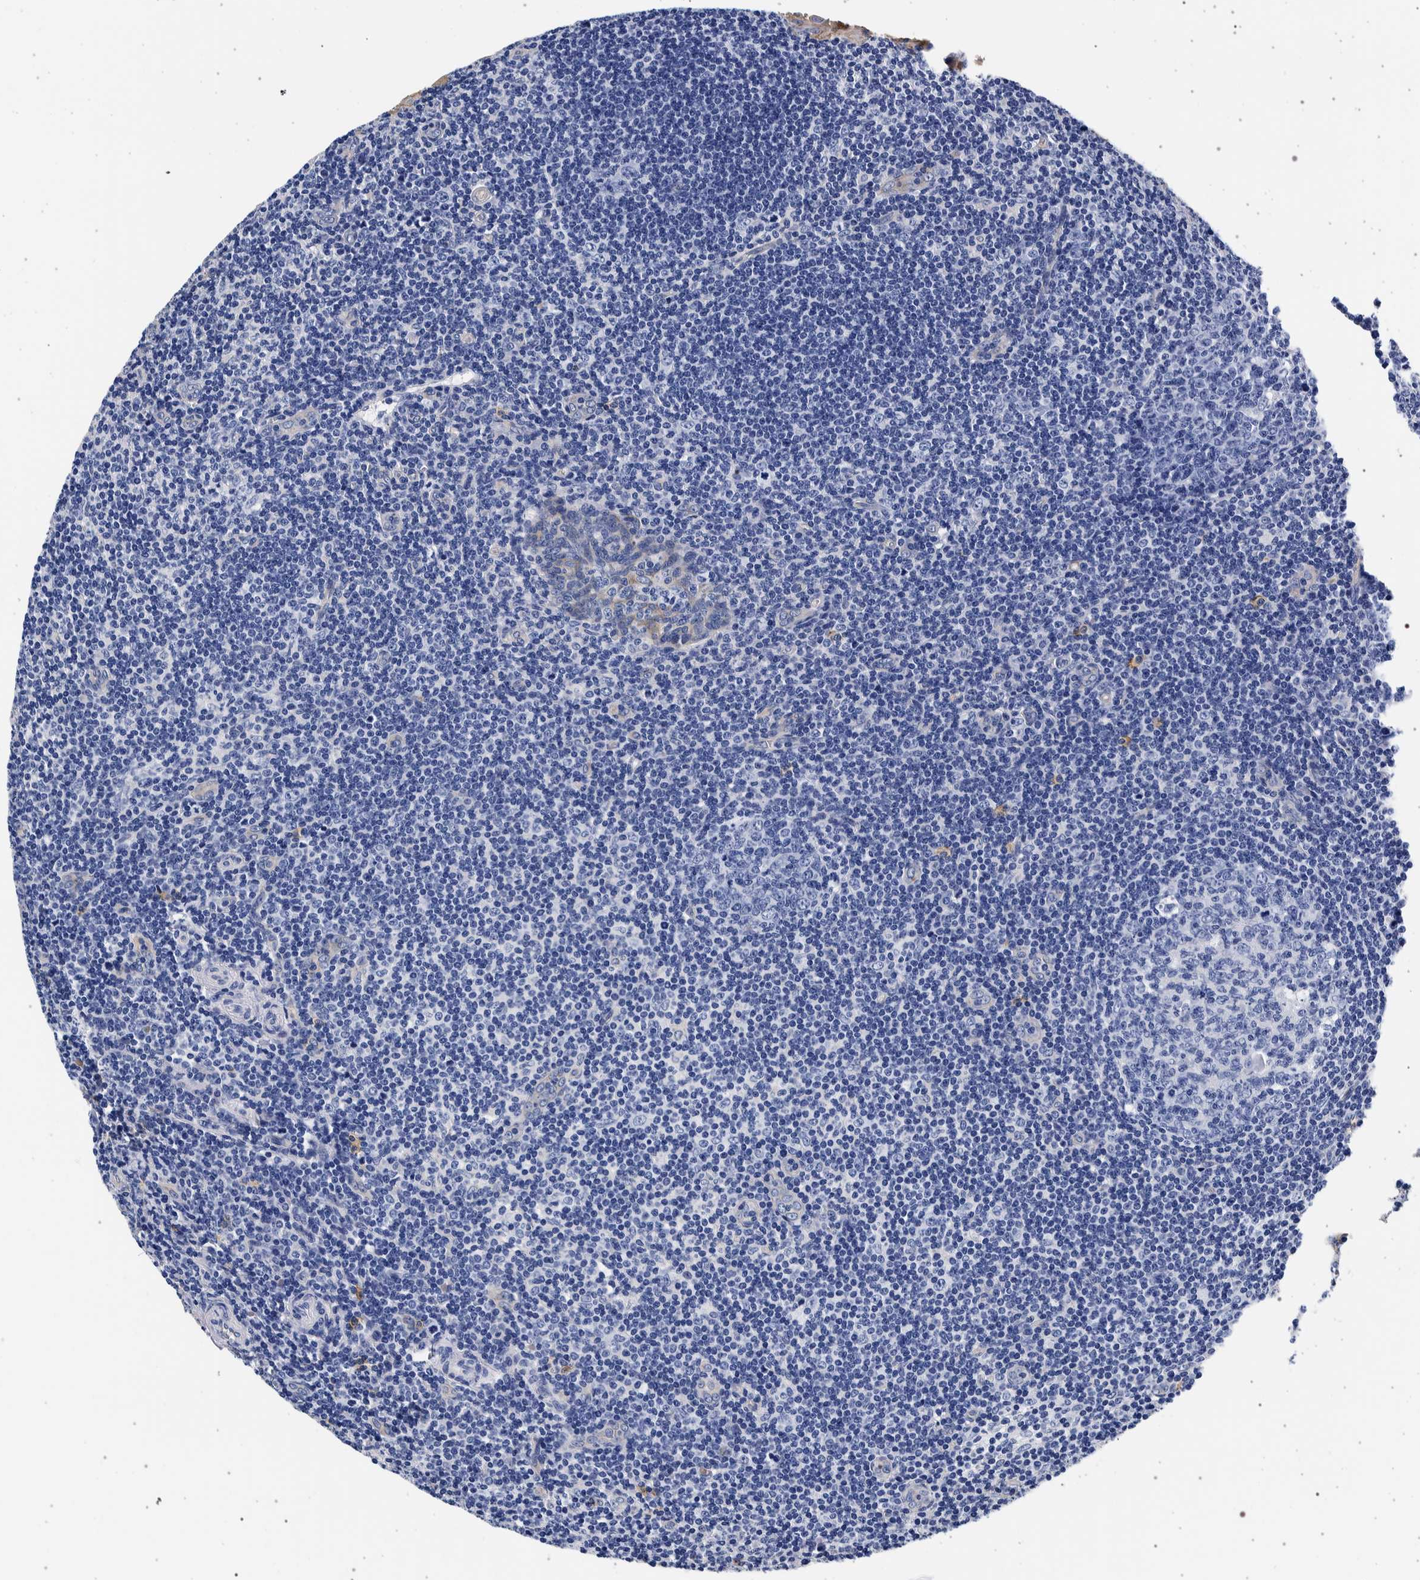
{"staining": {"intensity": "negative", "quantity": "none", "location": "none"}, "tissue": "tonsil", "cell_type": "Germinal center cells", "image_type": "normal", "snomed": [{"axis": "morphology", "description": "Normal tissue, NOS"}, {"axis": "topography", "description": "Tonsil"}], "caption": "An immunohistochemistry micrograph of benign tonsil is shown. There is no staining in germinal center cells of tonsil. Brightfield microscopy of immunohistochemistry stained with DAB (3,3'-diaminobenzidine) (brown) and hematoxylin (blue), captured at high magnification.", "gene": "NIBAN2", "patient": {"sex": "male", "age": 37}}